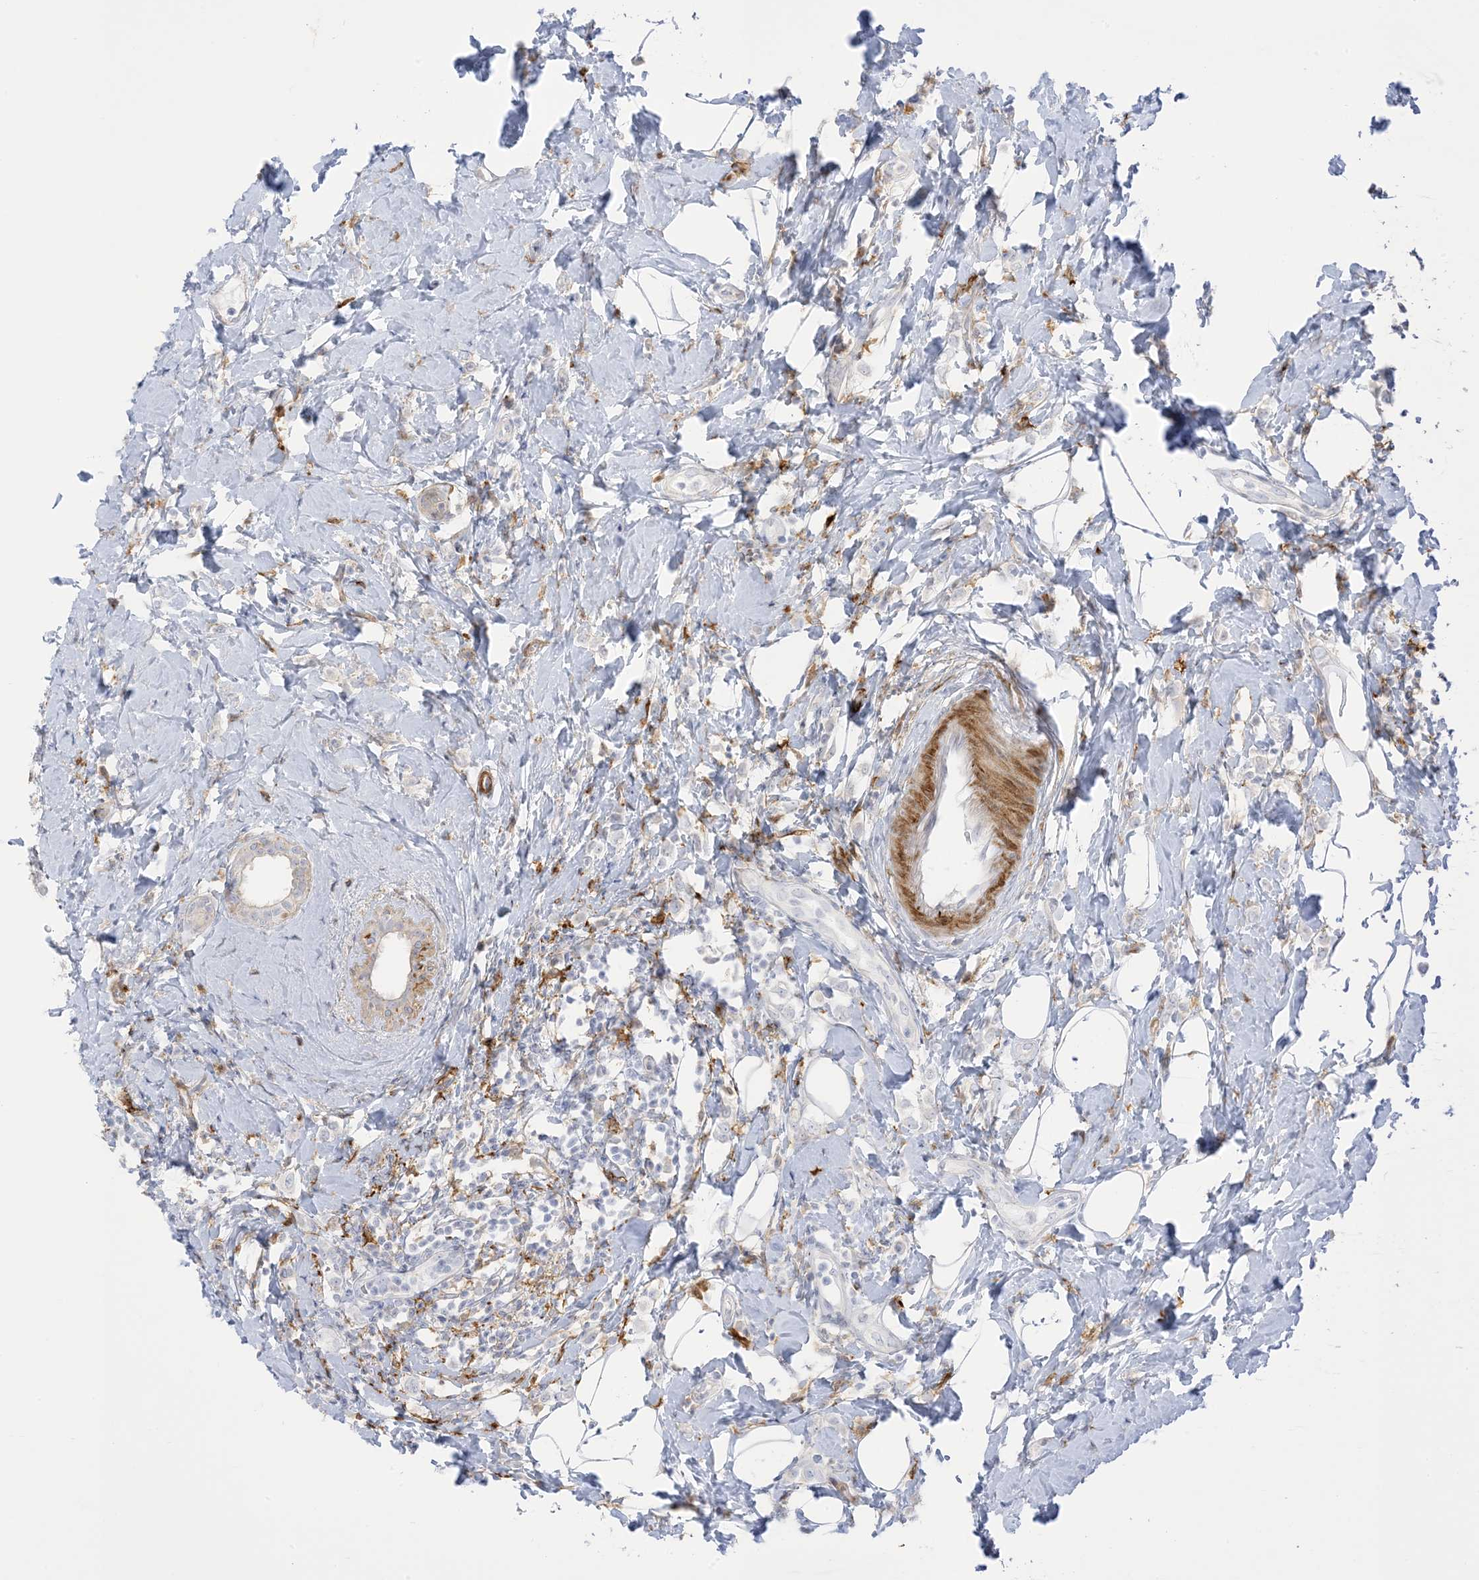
{"staining": {"intensity": "negative", "quantity": "none", "location": "none"}, "tissue": "breast cancer", "cell_type": "Tumor cells", "image_type": "cancer", "snomed": [{"axis": "morphology", "description": "Lobular carcinoma"}, {"axis": "topography", "description": "Breast"}], "caption": "Tumor cells show no significant staining in breast cancer.", "gene": "ICMT", "patient": {"sex": "female", "age": 47}}